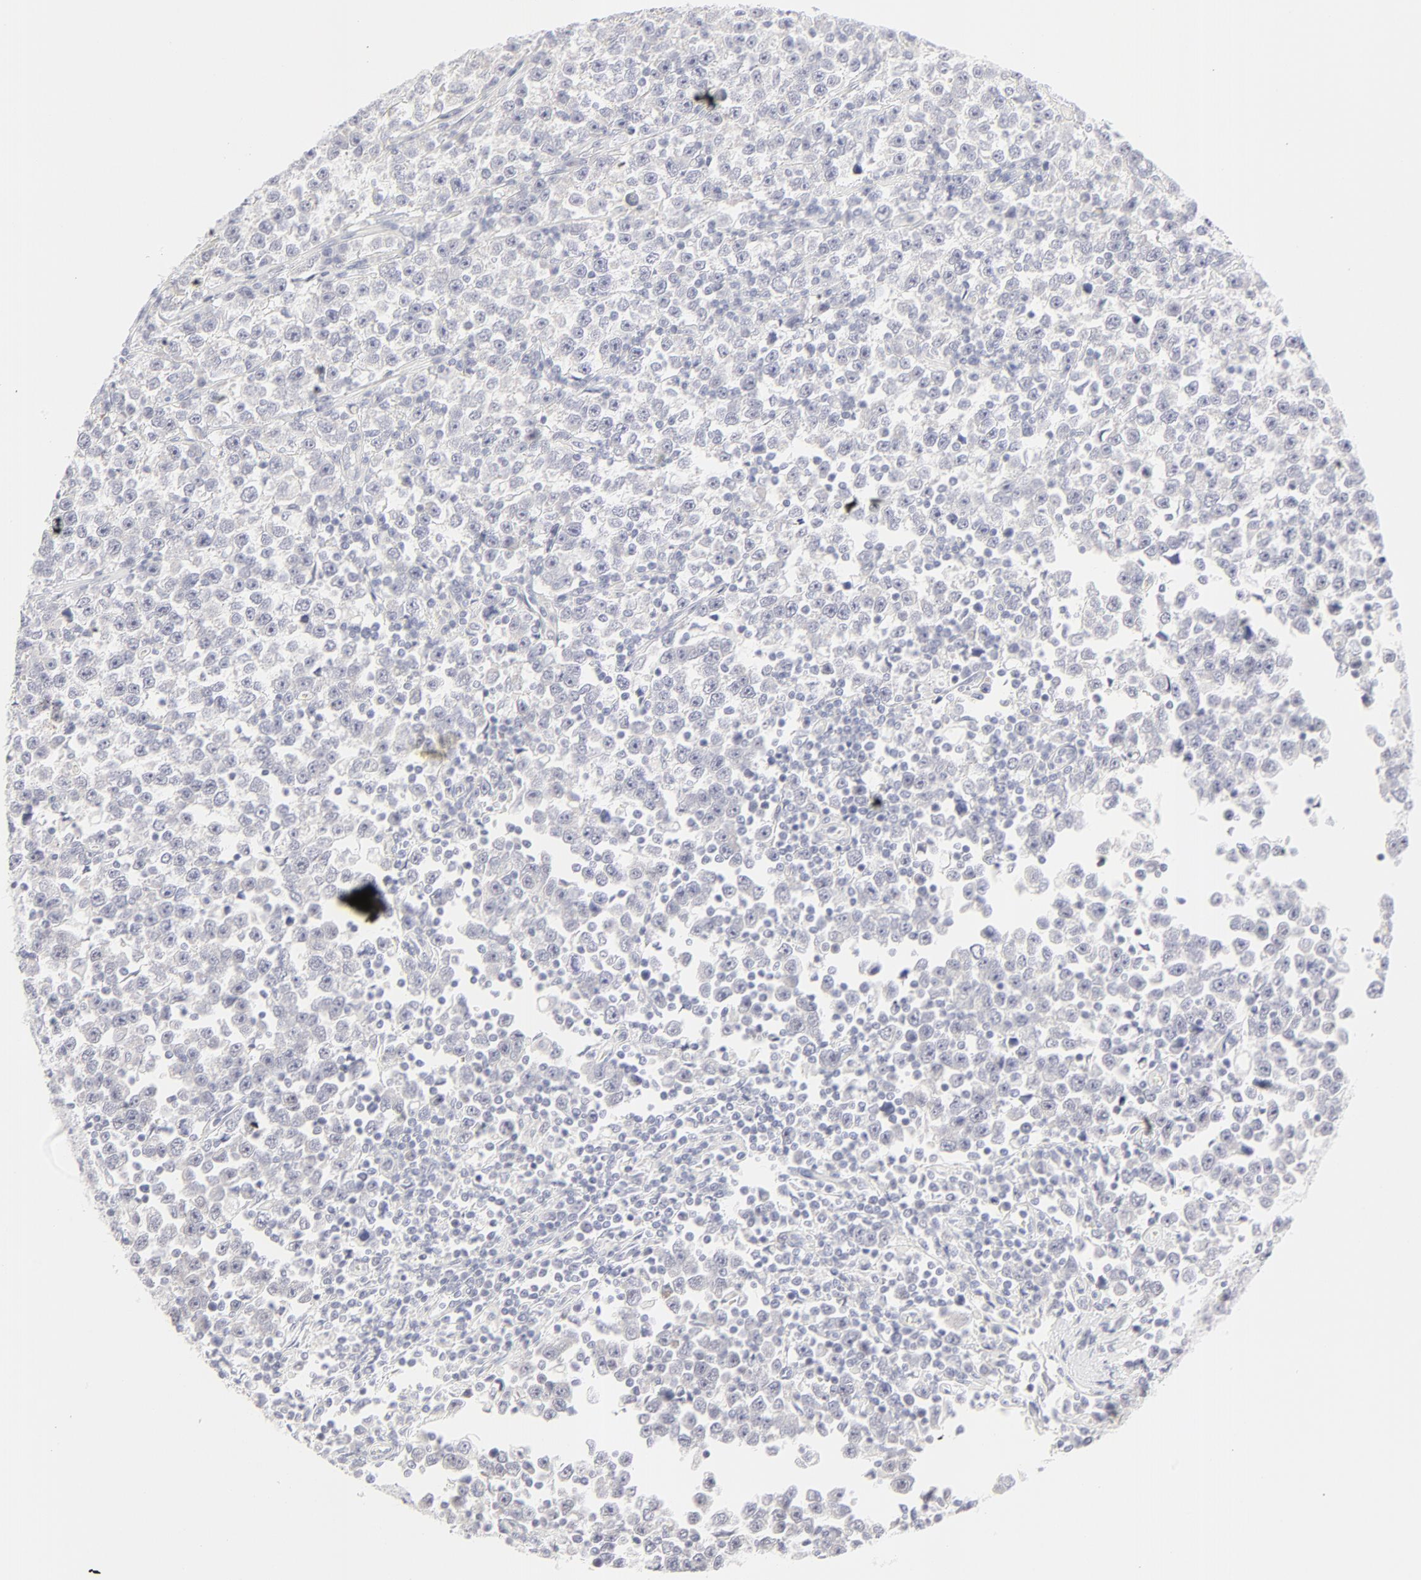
{"staining": {"intensity": "negative", "quantity": "none", "location": "none"}, "tissue": "testis cancer", "cell_type": "Tumor cells", "image_type": "cancer", "snomed": [{"axis": "morphology", "description": "Seminoma, NOS"}, {"axis": "topography", "description": "Testis"}], "caption": "Histopathology image shows no significant protein positivity in tumor cells of testis cancer (seminoma). Brightfield microscopy of IHC stained with DAB (3,3'-diaminobenzidine) (brown) and hematoxylin (blue), captured at high magnification.", "gene": "NPNT", "patient": {"sex": "male", "age": 43}}